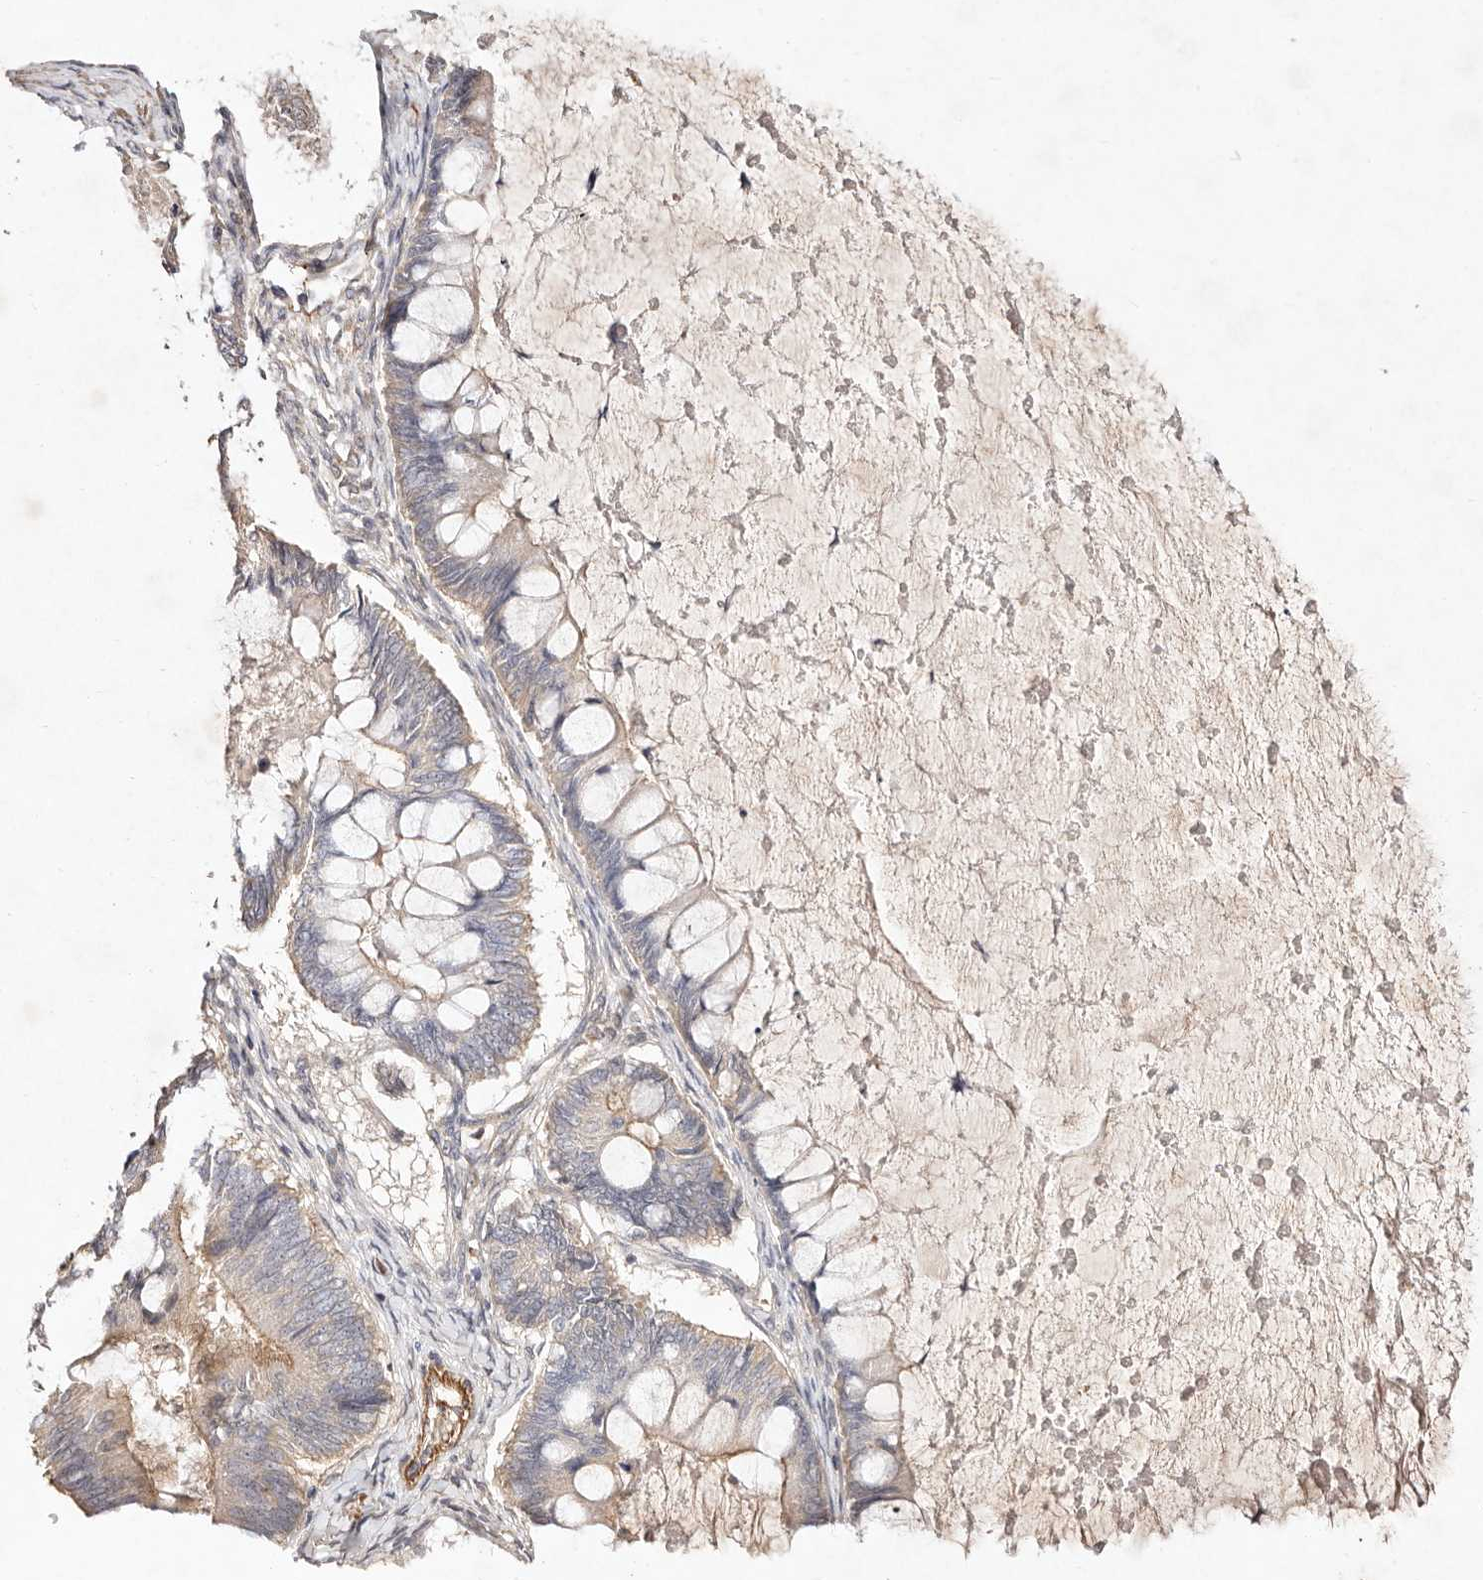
{"staining": {"intensity": "weak", "quantity": "<25%", "location": "cytoplasmic/membranous"}, "tissue": "ovarian cancer", "cell_type": "Tumor cells", "image_type": "cancer", "snomed": [{"axis": "morphology", "description": "Cystadenocarcinoma, mucinous, NOS"}, {"axis": "topography", "description": "Ovary"}], "caption": "Immunohistochemistry image of ovarian mucinous cystadenocarcinoma stained for a protein (brown), which exhibits no expression in tumor cells.", "gene": "MTMR11", "patient": {"sex": "female", "age": 61}}